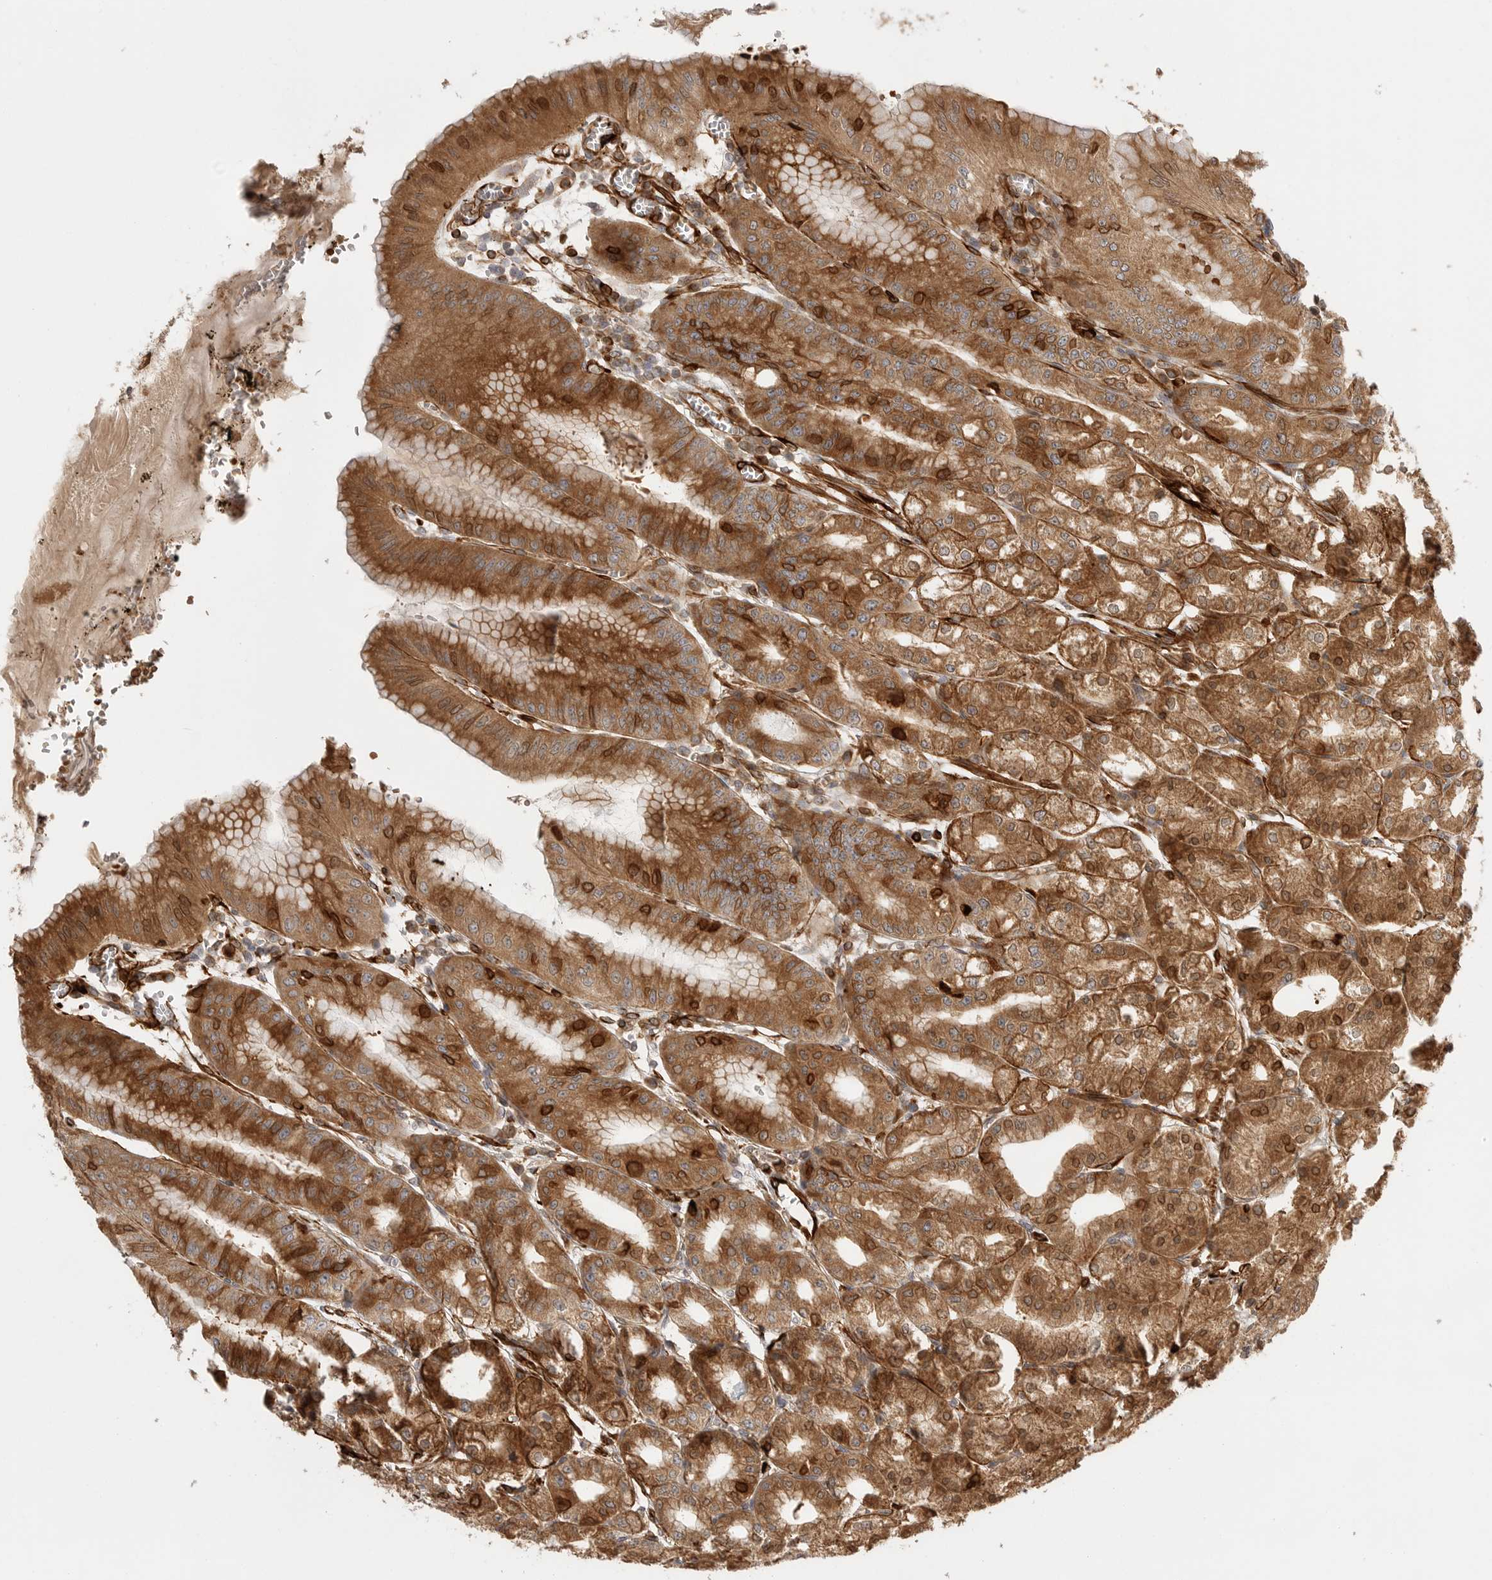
{"staining": {"intensity": "moderate", "quantity": ">75%", "location": "cytoplasmic/membranous,nuclear"}, "tissue": "stomach", "cell_type": "Glandular cells", "image_type": "normal", "snomed": [{"axis": "morphology", "description": "Normal tissue, NOS"}, {"axis": "topography", "description": "Stomach, lower"}], "caption": "A photomicrograph of stomach stained for a protein shows moderate cytoplasmic/membranous,nuclear brown staining in glandular cells. (Brightfield microscopy of DAB IHC at high magnification).", "gene": "CCPG1", "patient": {"sex": "male", "age": 71}}